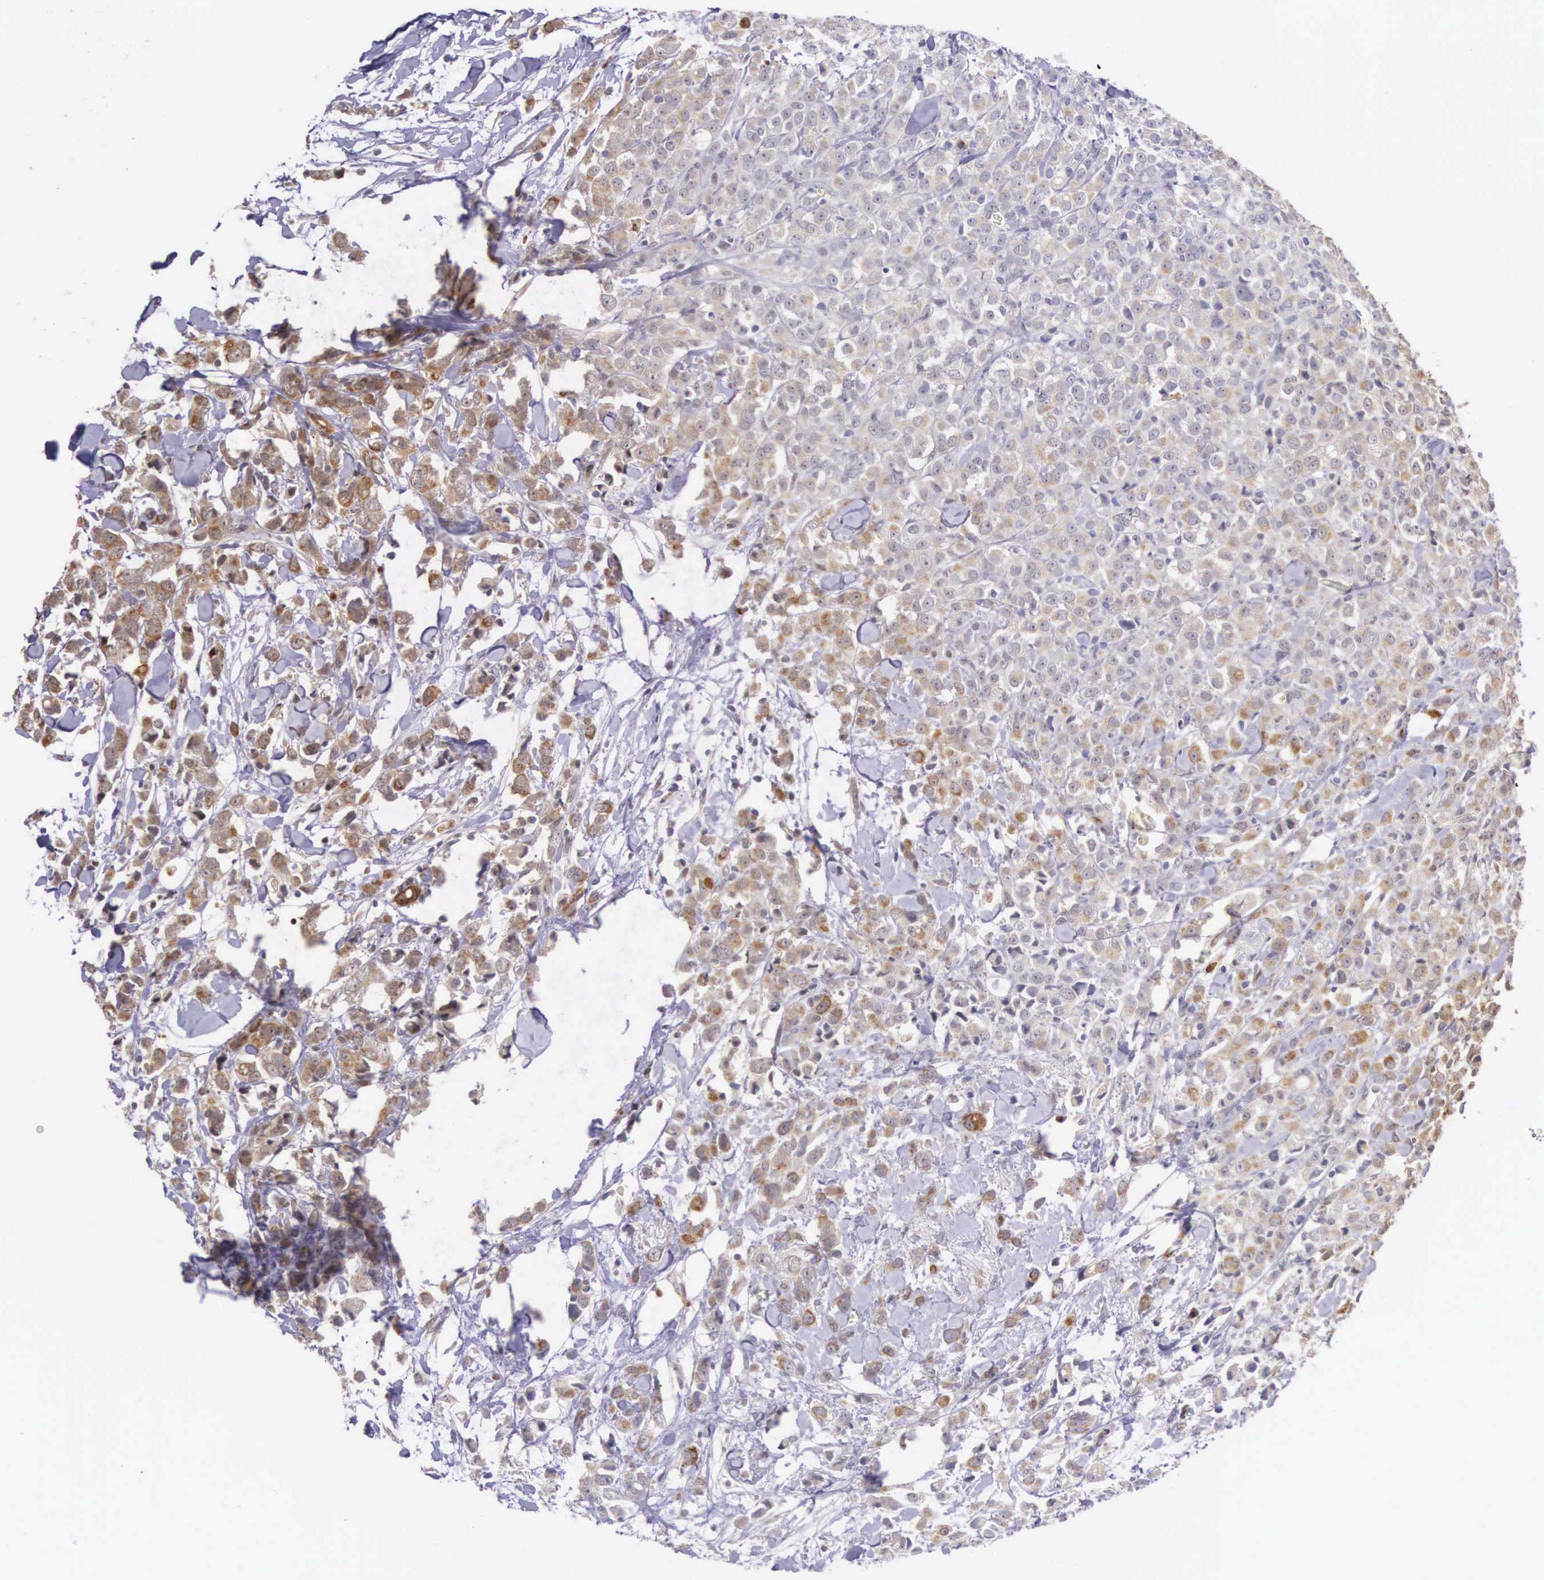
{"staining": {"intensity": "moderate", "quantity": ">75%", "location": "cytoplasmic/membranous"}, "tissue": "breast cancer", "cell_type": "Tumor cells", "image_type": "cancer", "snomed": [{"axis": "morphology", "description": "Lobular carcinoma"}, {"axis": "topography", "description": "Breast"}], "caption": "Immunohistochemical staining of human lobular carcinoma (breast) shows medium levels of moderate cytoplasmic/membranous protein positivity in about >75% of tumor cells.", "gene": "VASH1", "patient": {"sex": "female", "age": 57}}